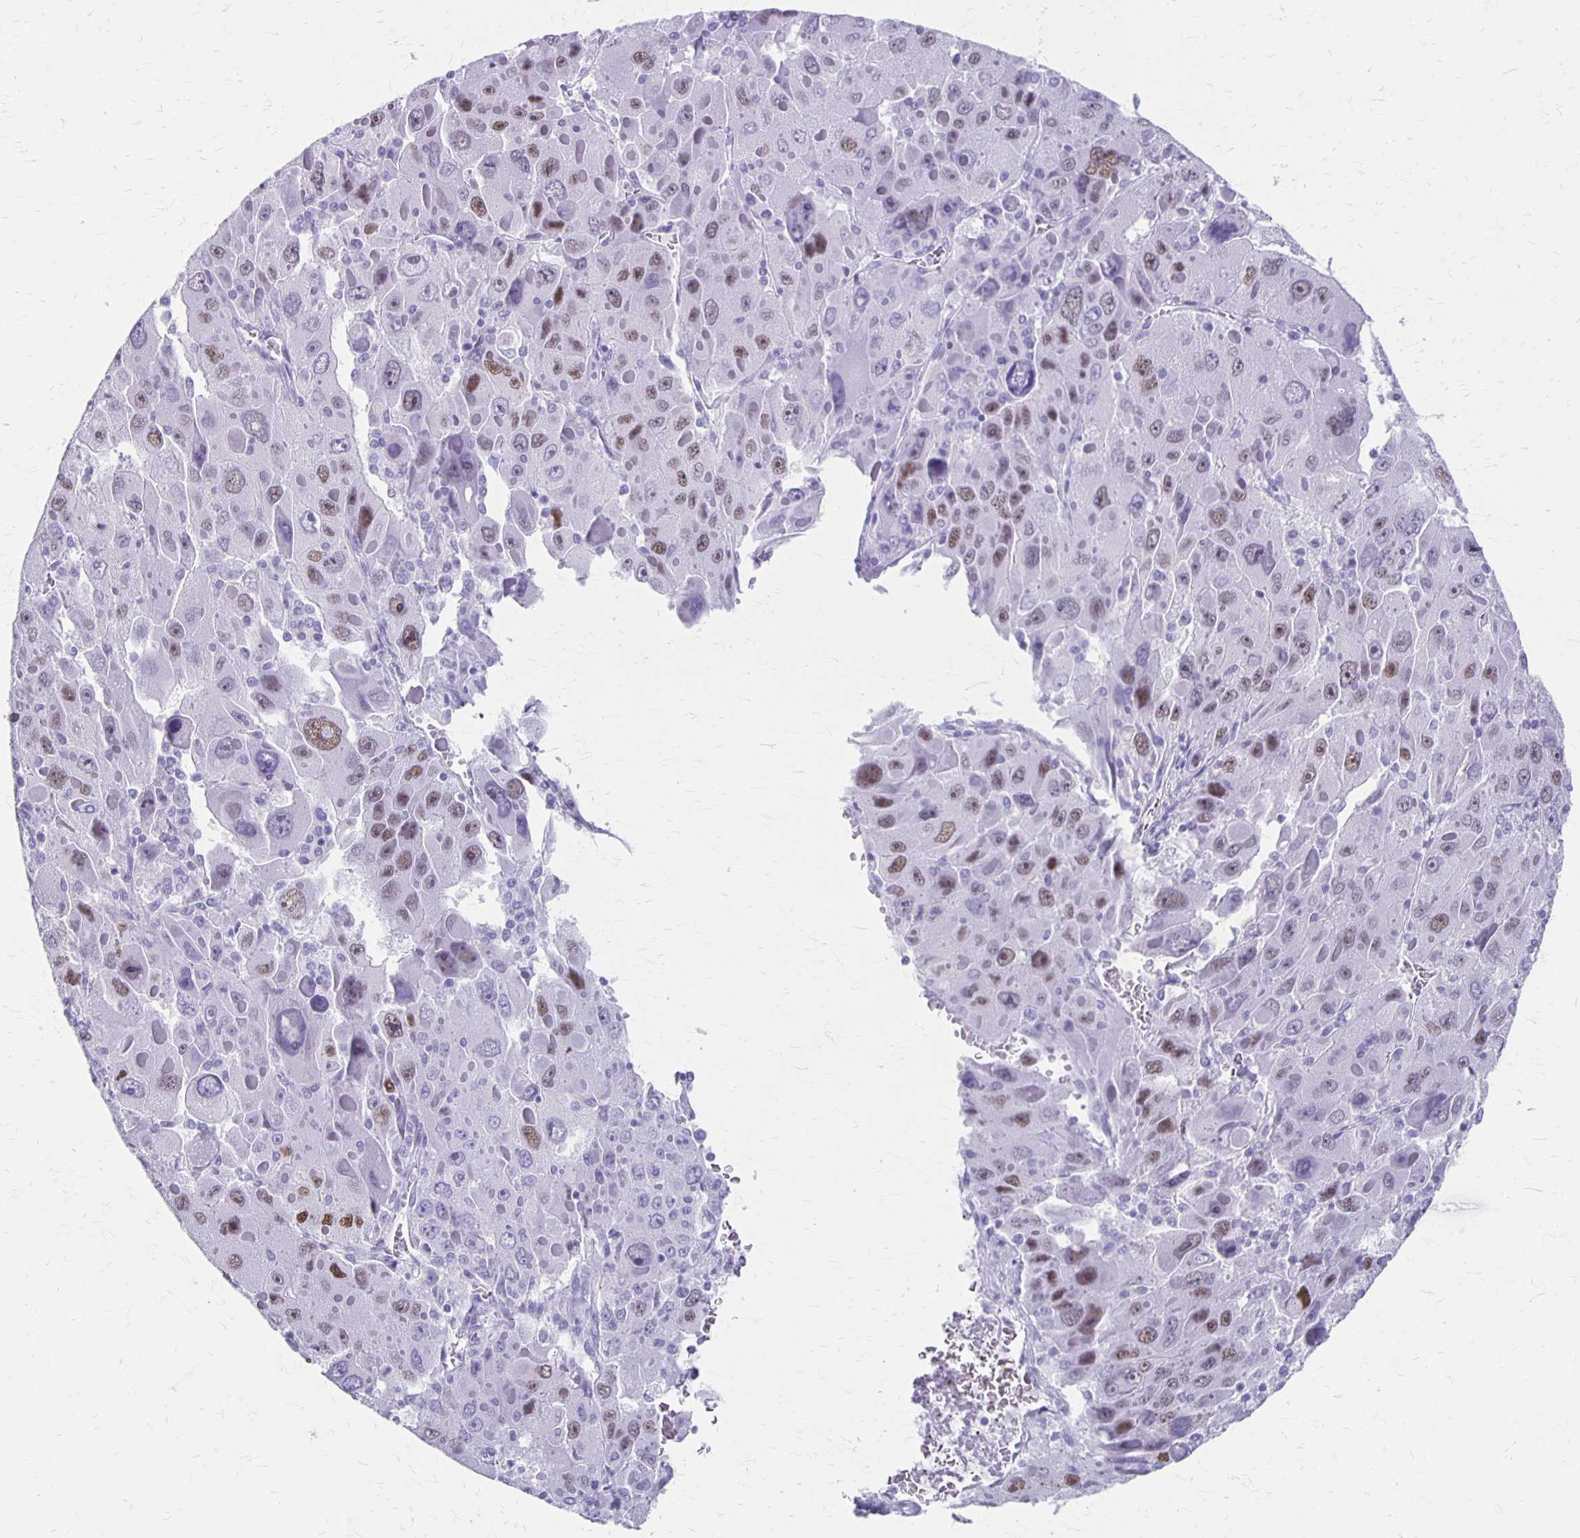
{"staining": {"intensity": "moderate", "quantity": "25%-75%", "location": "nuclear"}, "tissue": "liver cancer", "cell_type": "Tumor cells", "image_type": "cancer", "snomed": [{"axis": "morphology", "description": "Carcinoma, Hepatocellular, NOS"}, {"axis": "topography", "description": "Liver"}], "caption": "The histopathology image reveals a brown stain indicating the presence of a protein in the nuclear of tumor cells in liver hepatocellular carcinoma.", "gene": "MAGEC2", "patient": {"sex": "female", "age": 41}}